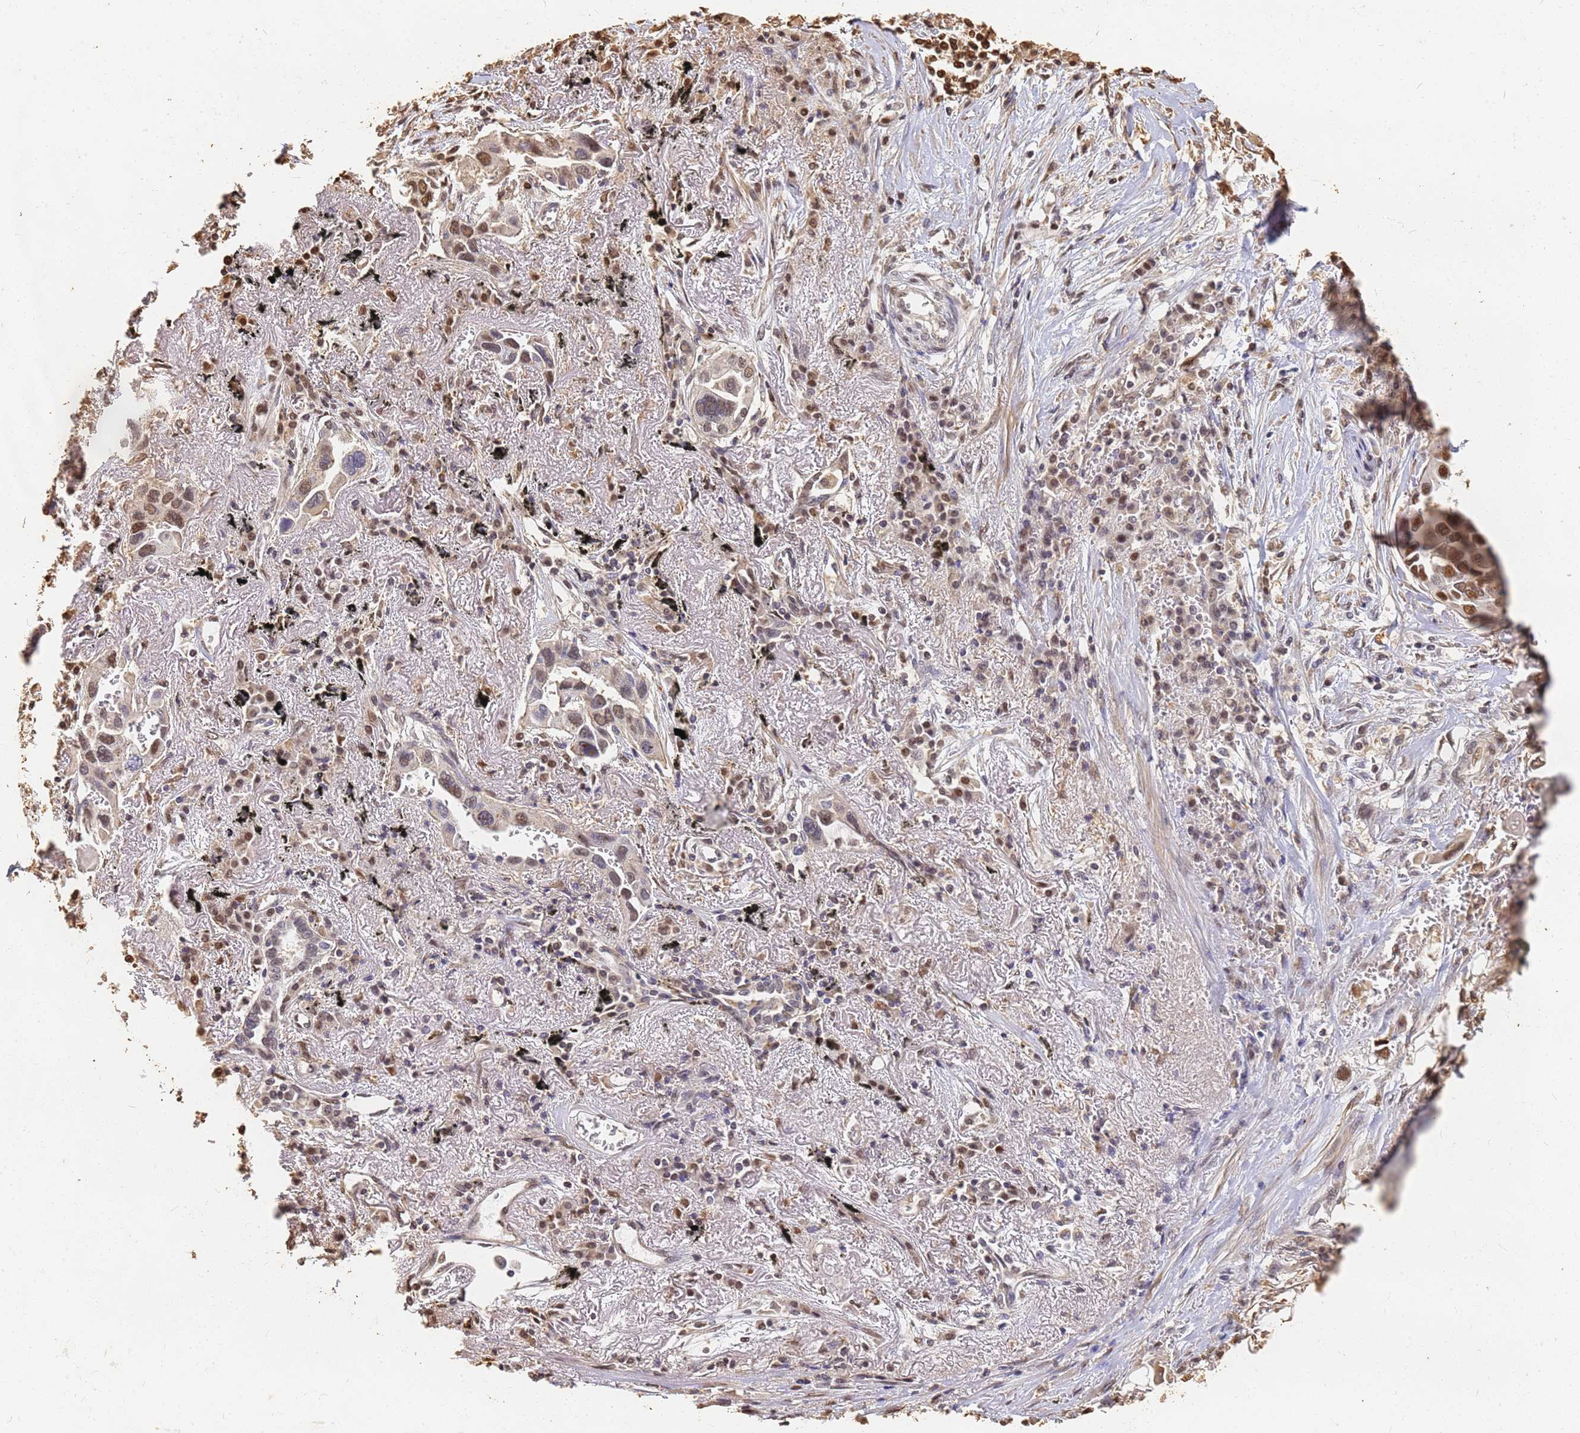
{"staining": {"intensity": "moderate", "quantity": "<25%", "location": "nuclear"}, "tissue": "lung cancer", "cell_type": "Tumor cells", "image_type": "cancer", "snomed": [{"axis": "morphology", "description": "Adenocarcinoma, NOS"}, {"axis": "topography", "description": "Lung"}], "caption": "Lung cancer (adenocarcinoma) tissue shows moderate nuclear expression in approximately <25% of tumor cells, visualized by immunohistochemistry. Ihc stains the protein in brown and the nuclei are stained blue.", "gene": "JAK2", "patient": {"sex": "female", "age": 76}}